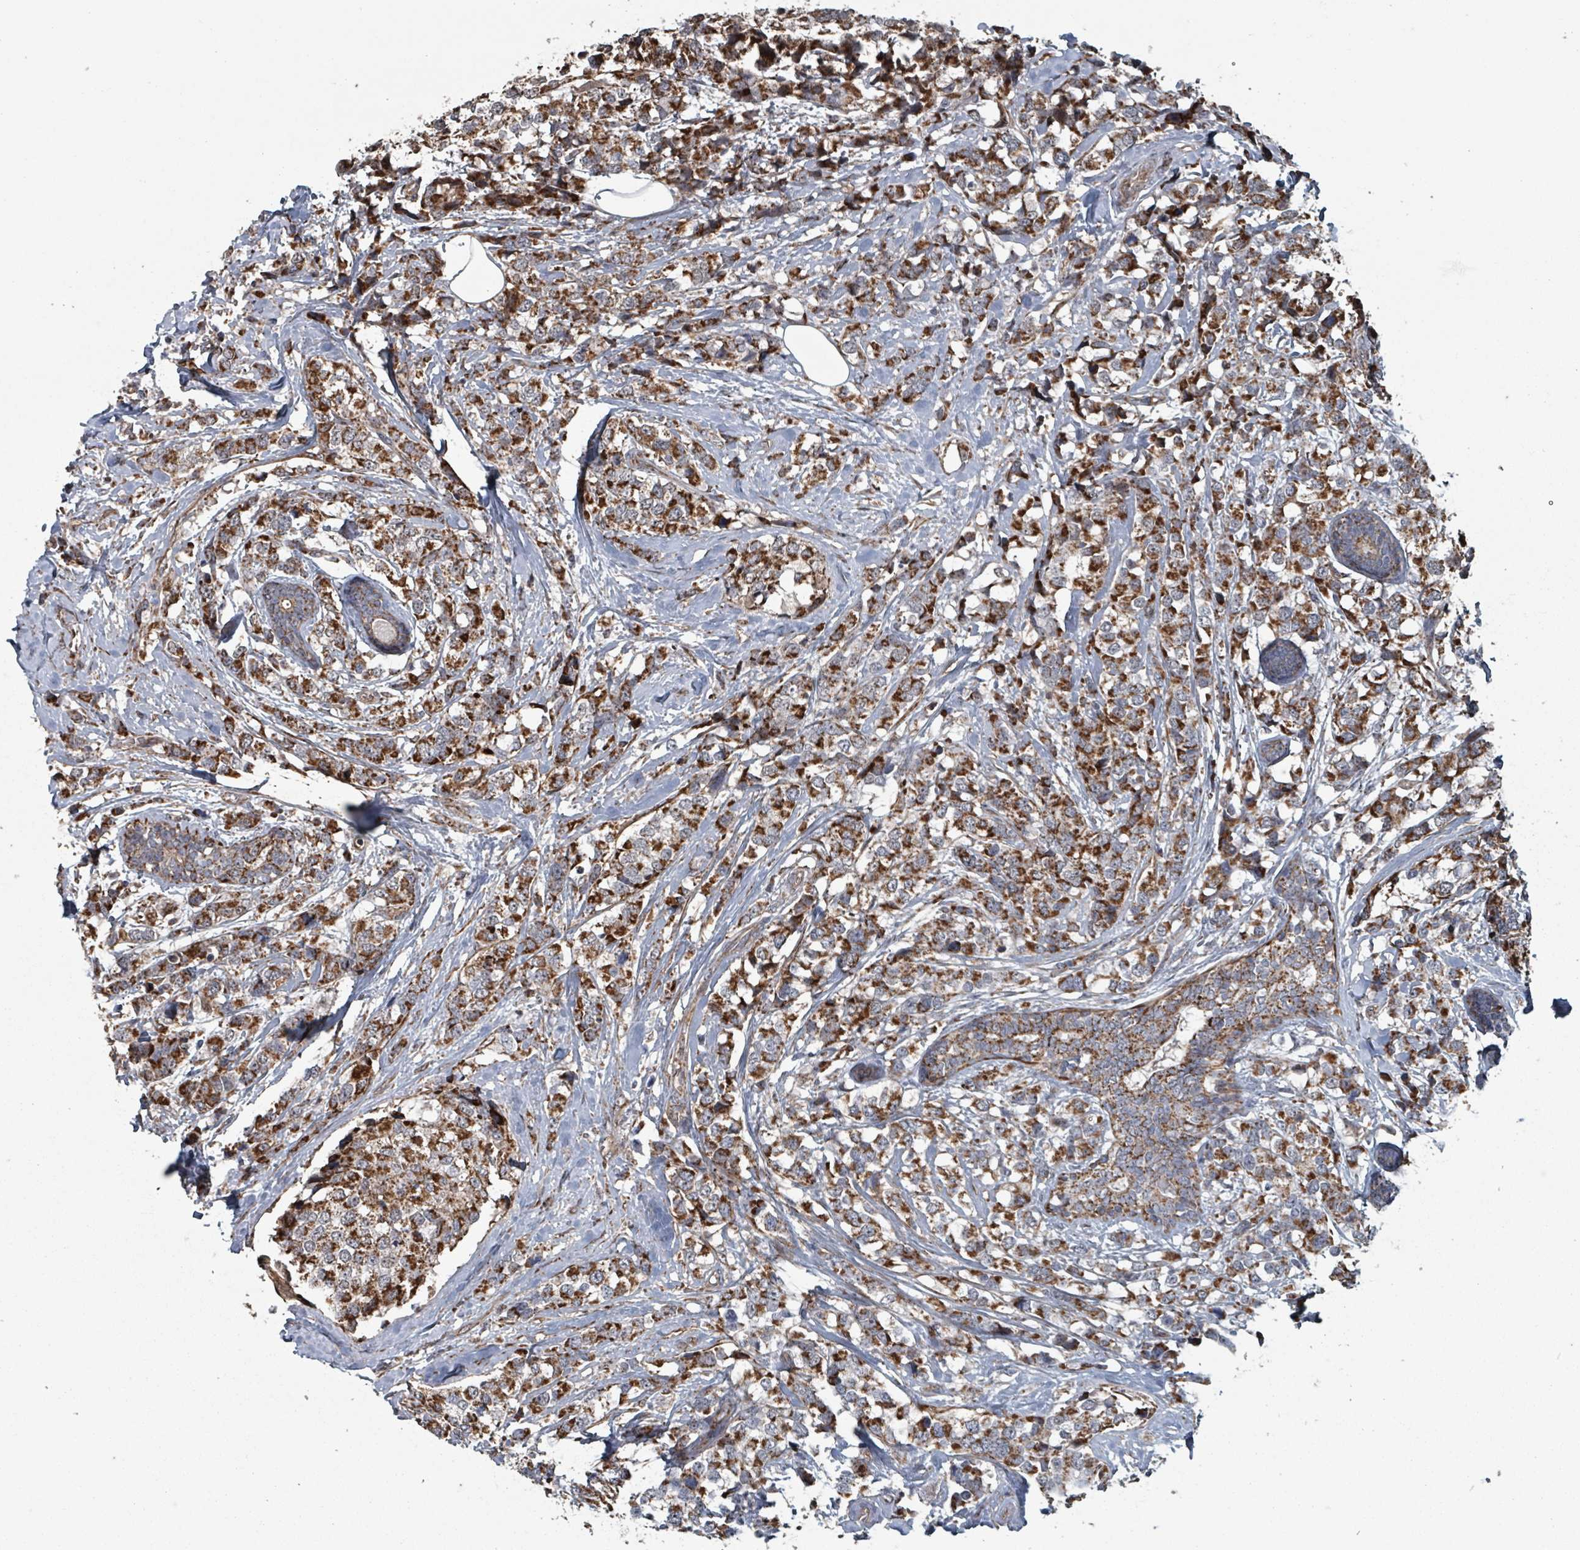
{"staining": {"intensity": "strong", "quantity": ">75%", "location": "cytoplasmic/membranous"}, "tissue": "breast cancer", "cell_type": "Tumor cells", "image_type": "cancer", "snomed": [{"axis": "morphology", "description": "Lobular carcinoma"}, {"axis": "topography", "description": "Breast"}], "caption": "This is a photomicrograph of IHC staining of breast cancer, which shows strong expression in the cytoplasmic/membranous of tumor cells.", "gene": "MRPL4", "patient": {"sex": "female", "age": 59}}